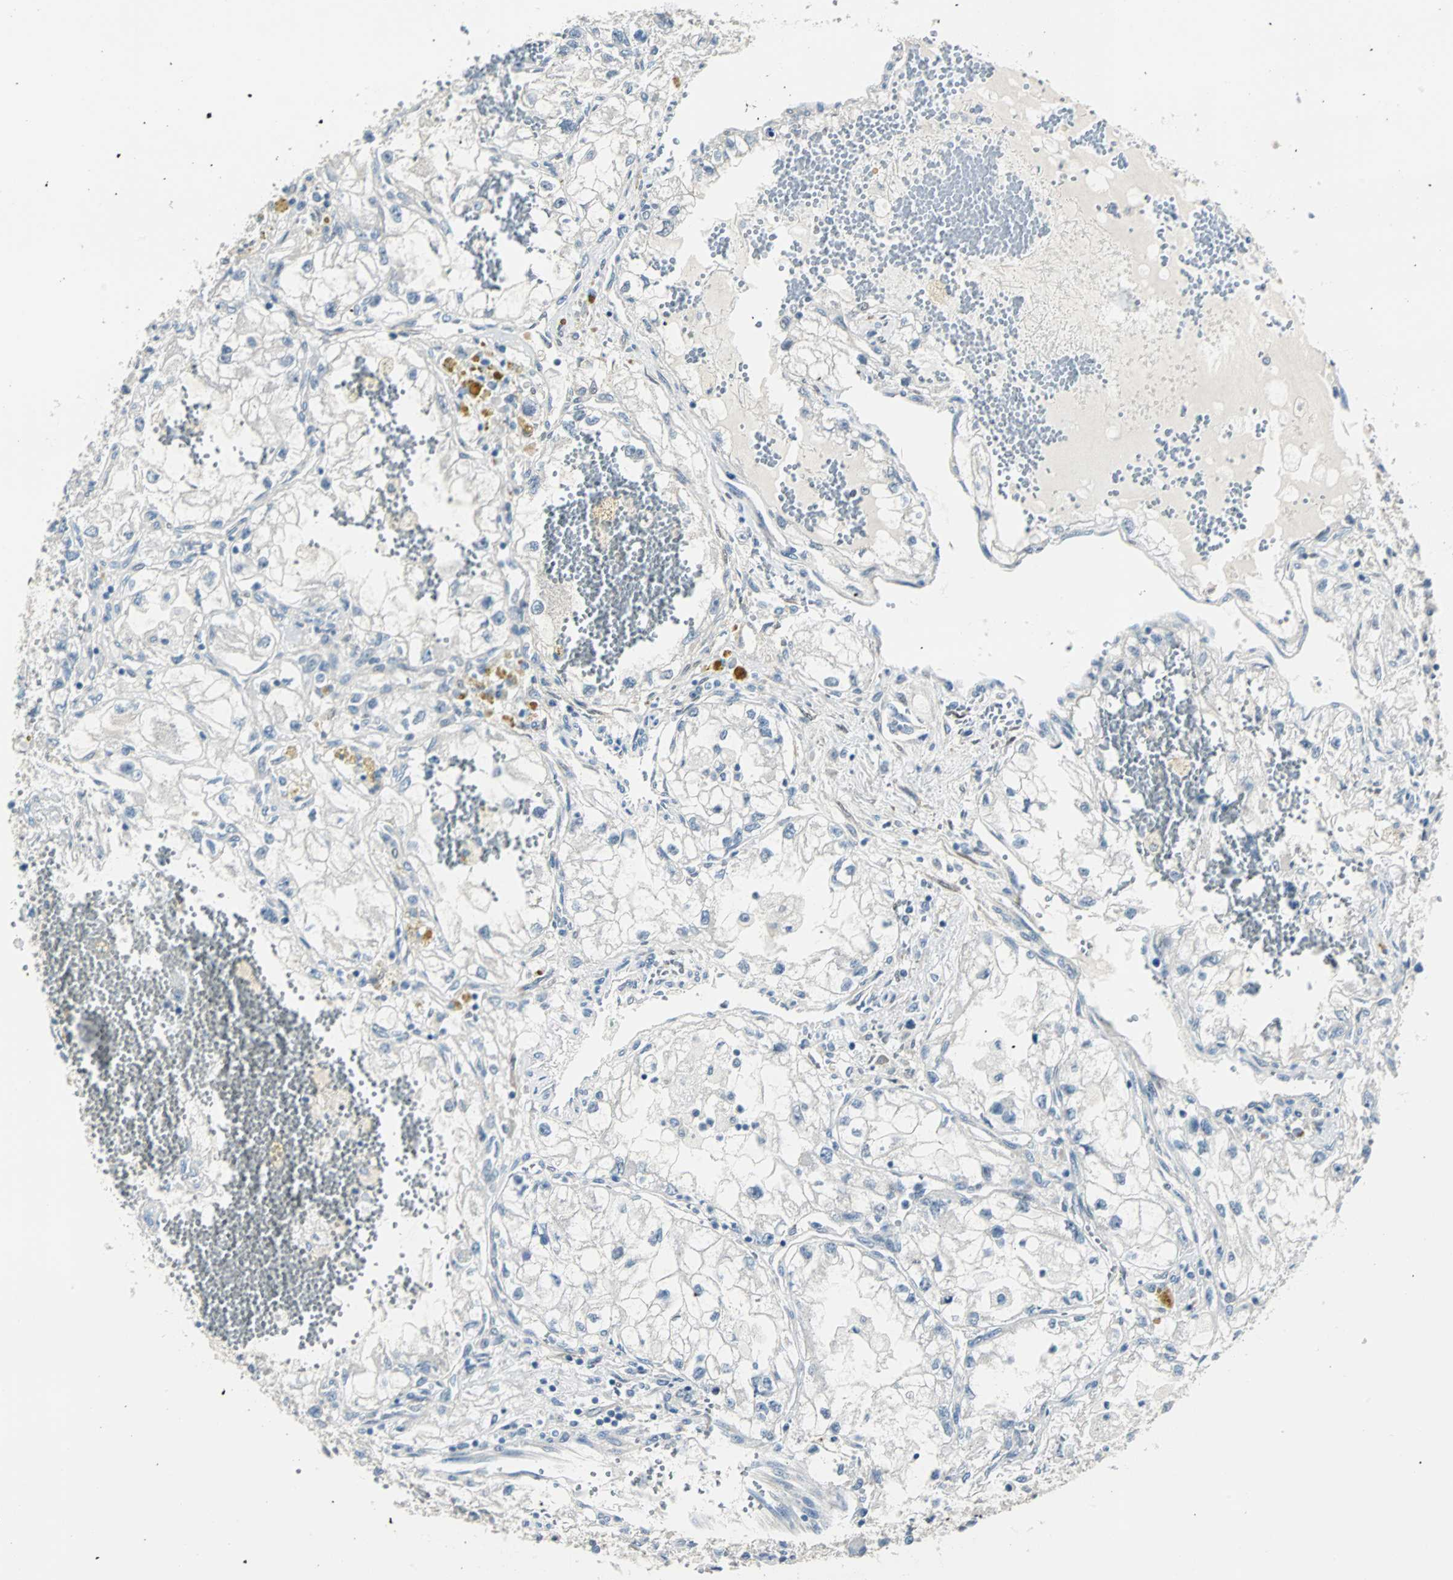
{"staining": {"intensity": "negative", "quantity": "none", "location": "none"}, "tissue": "renal cancer", "cell_type": "Tumor cells", "image_type": "cancer", "snomed": [{"axis": "morphology", "description": "Adenocarcinoma, NOS"}, {"axis": "topography", "description": "Kidney"}], "caption": "A photomicrograph of human renal cancer (adenocarcinoma) is negative for staining in tumor cells. The staining was performed using DAB (3,3'-diaminobenzidine) to visualize the protein expression in brown, while the nuclei were stained in blue with hematoxylin (Magnification: 20x).", "gene": "FHL2", "patient": {"sex": "female", "age": 70}}